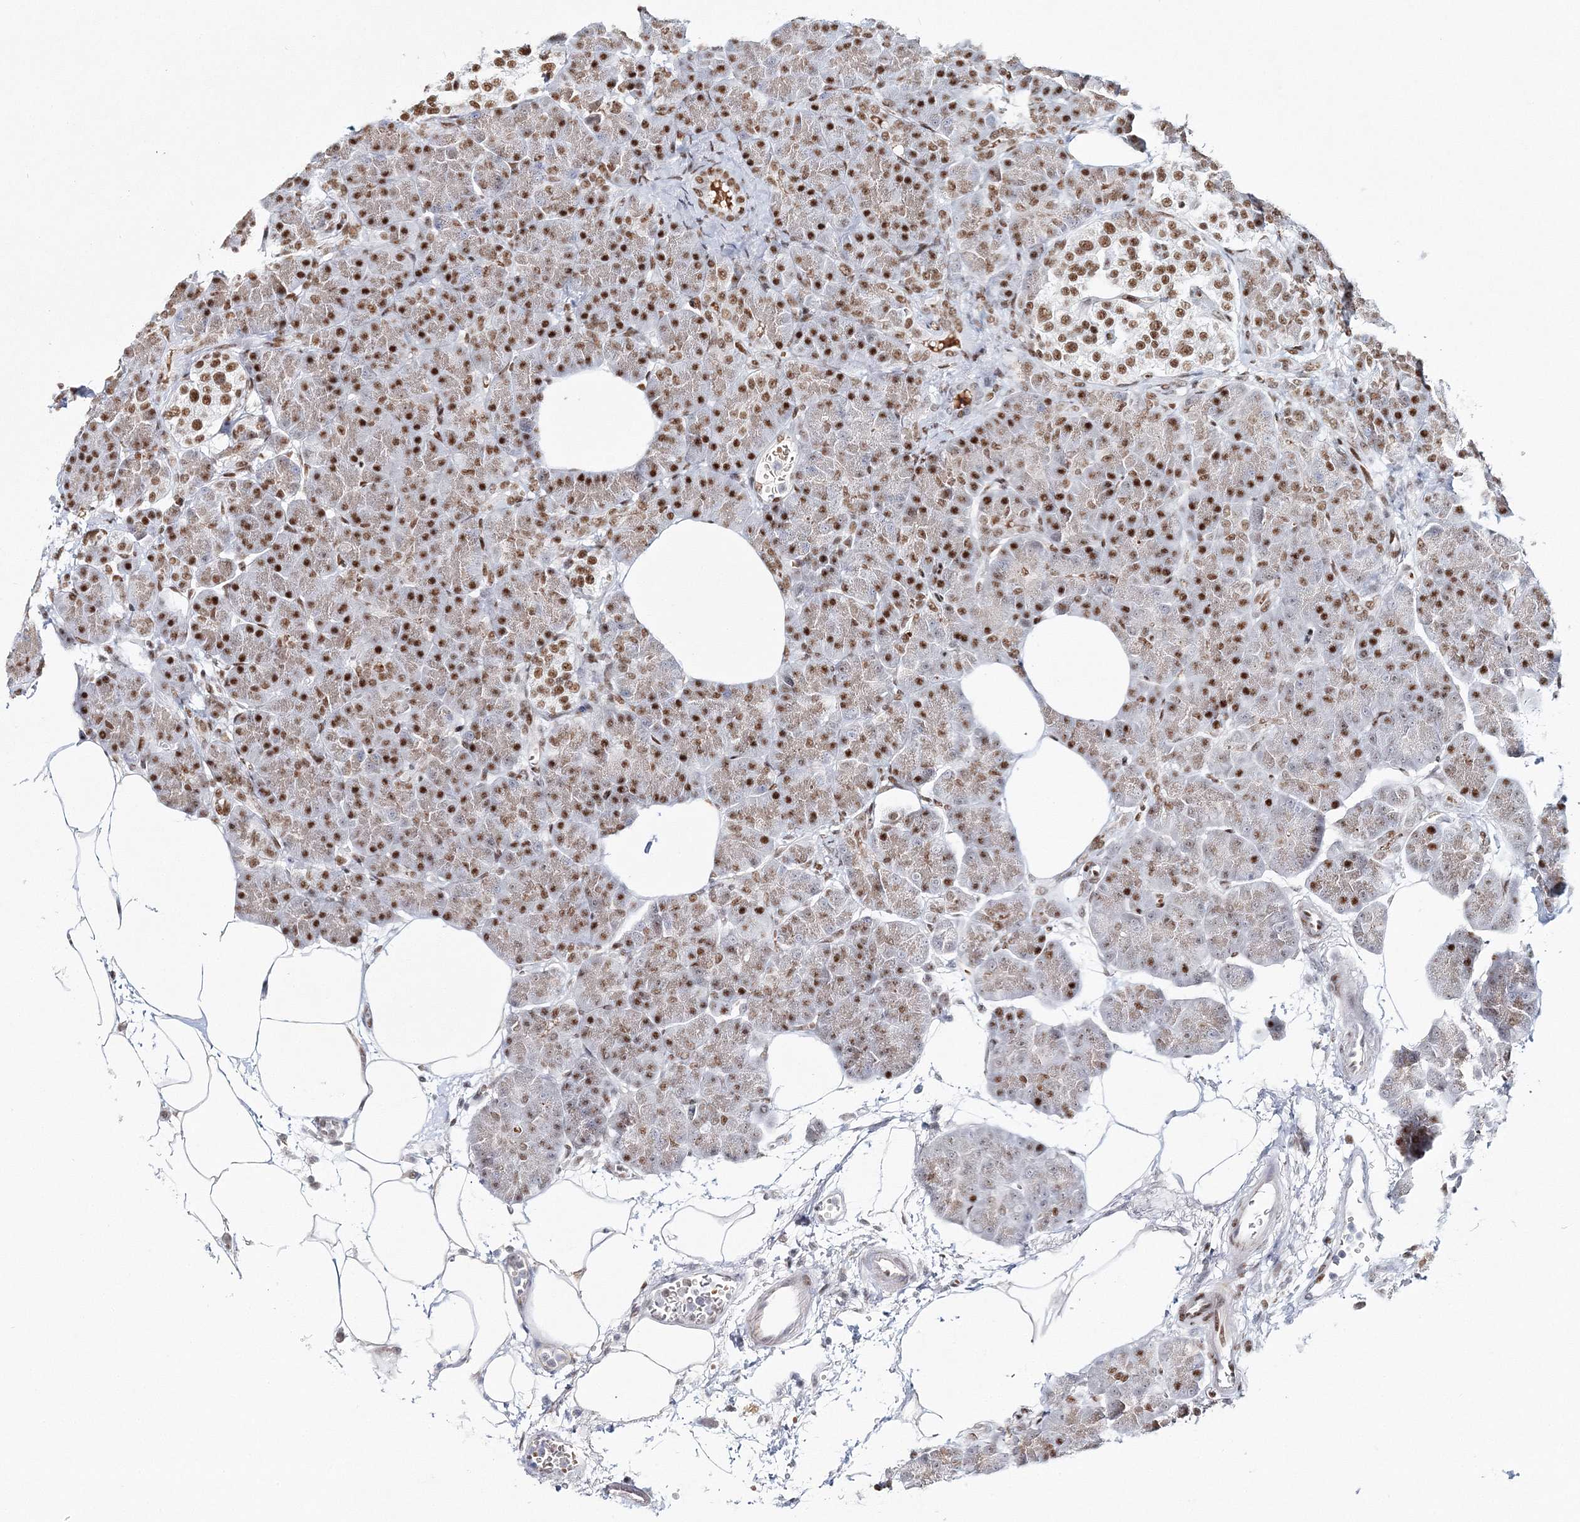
{"staining": {"intensity": "strong", "quantity": ">75%", "location": "nuclear"}, "tissue": "pancreas", "cell_type": "Exocrine glandular cells", "image_type": "normal", "snomed": [{"axis": "morphology", "description": "Normal tissue, NOS"}, {"axis": "topography", "description": "Pancreas"}], "caption": "DAB immunohistochemical staining of benign human pancreas shows strong nuclear protein expression in approximately >75% of exocrine glandular cells.", "gene": "ENSG00000290315", "patient": {"sex": "female", "age": 70}}